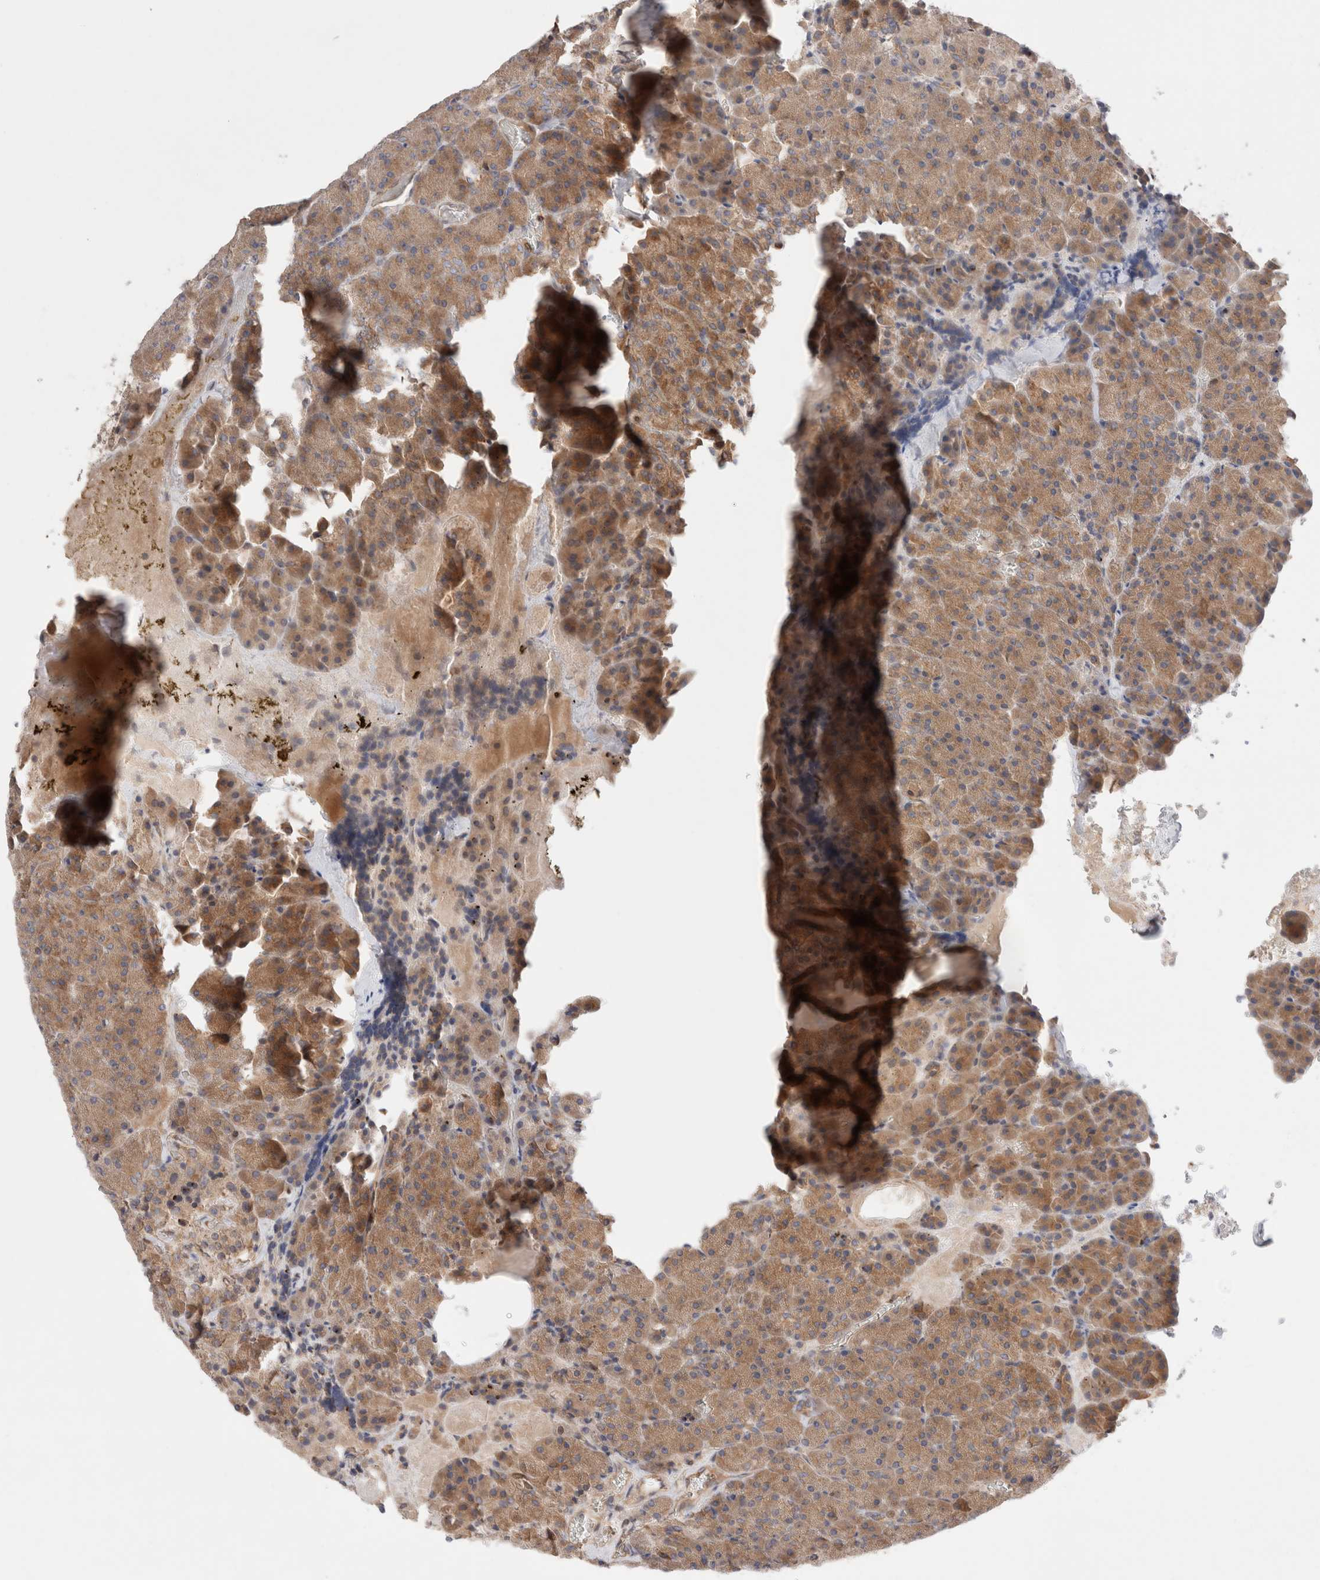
{"staining": {"intensity": "moderate", "quantity": ">75%", "location": "cytoplasmic/membranous"}, "tissue": "pancreas", "cell_type": "Exocrine glandular cells", "image_type": "normal", "snomed": [{"axis": "morphology", "description": "Normal tissue, NOS"}, {"axis": "morphology", "description": "Carcinoid, malignant, NOS"}, {"axis": "topography", "description": "Pancreas"}], "caption": "Moderate cytoplasmic/membranous expression for a protein is identified in about >75% of exocrine glandular cells of unremarkable pancreas using immunohistochemistry.", "gene": "SIKE1", "patient": {"sex": "female", "age": 35}}